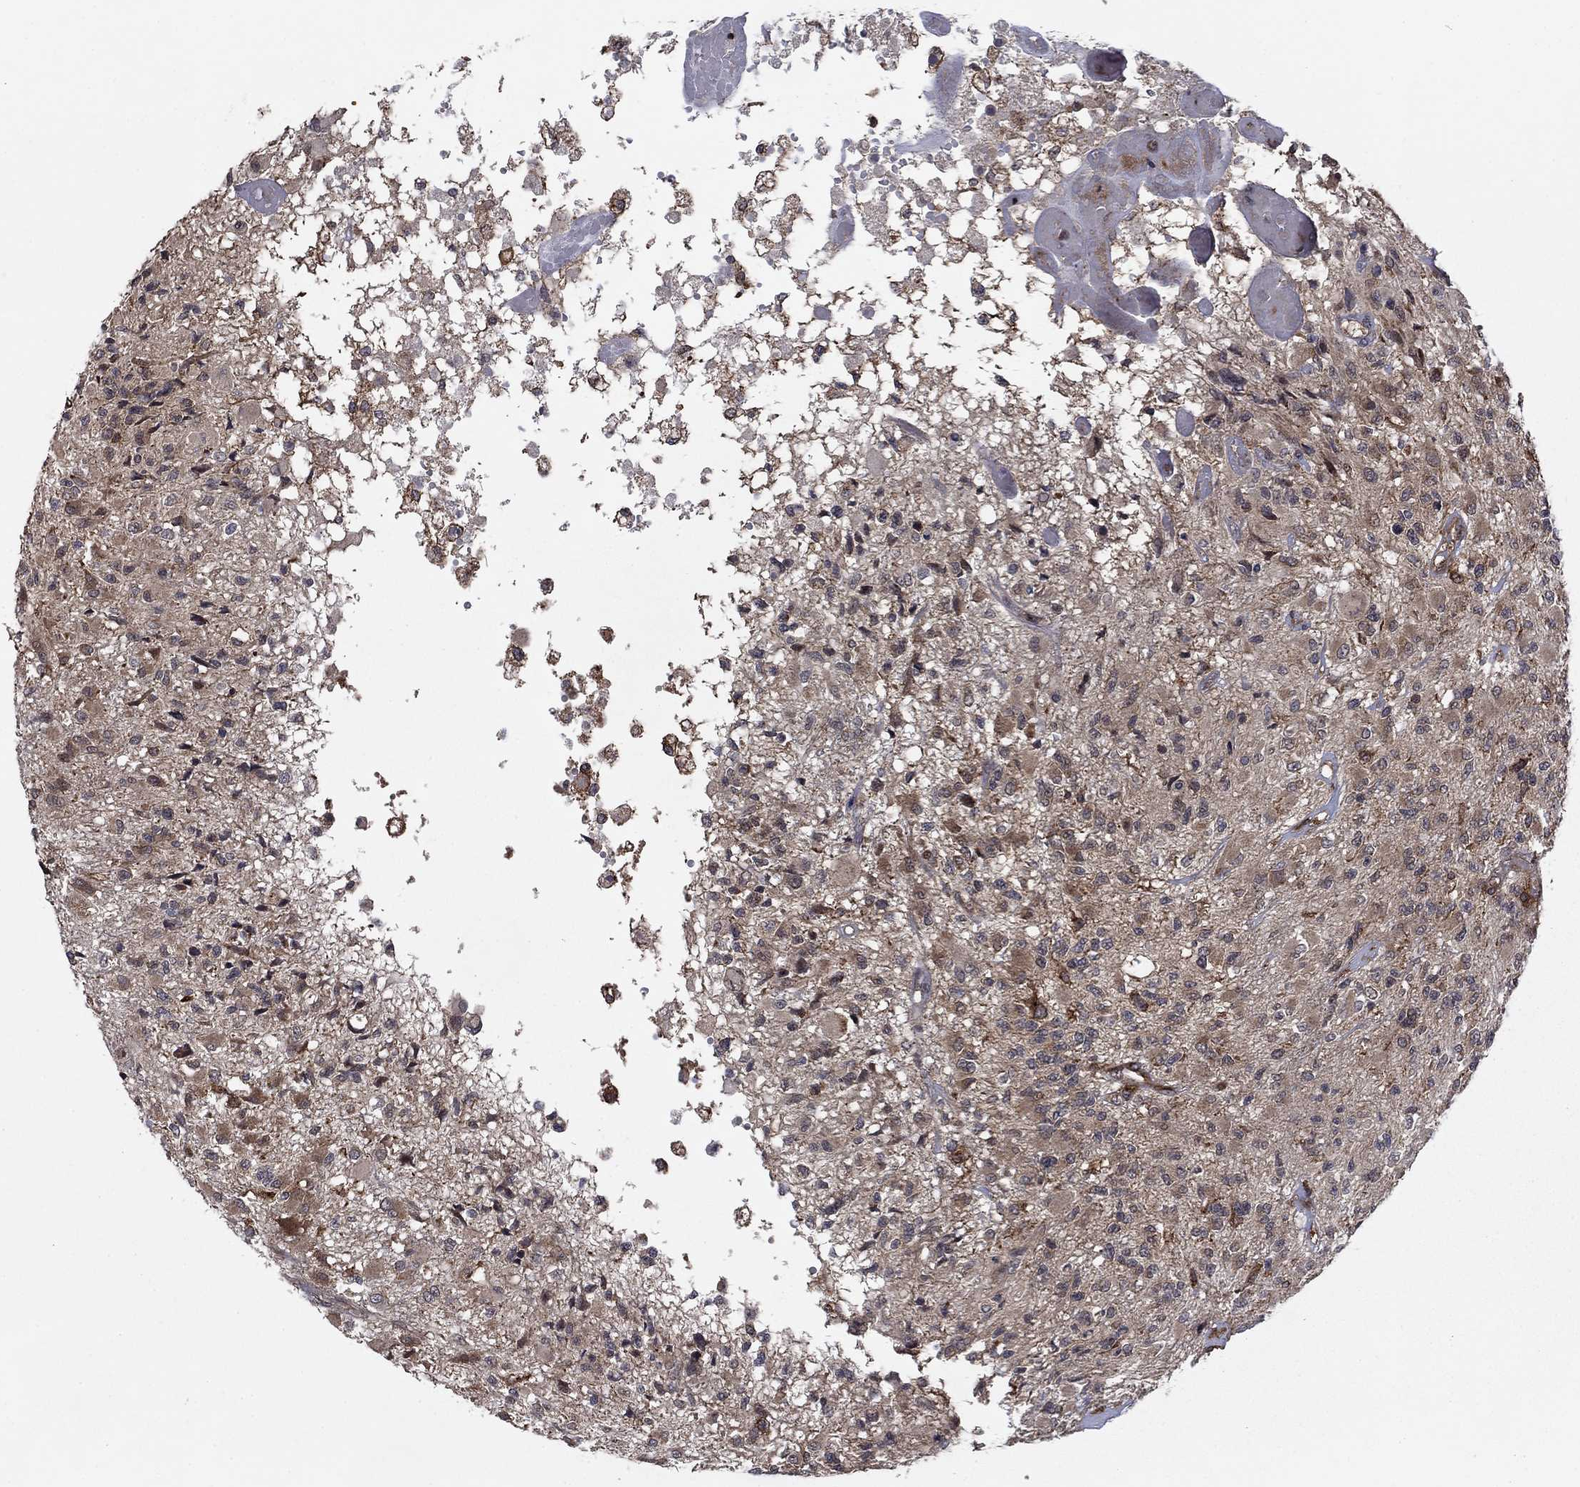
{"staining": {"intensity": "moderate", "quantity": "<25%", "location": "cytoplasmic/membranous"}, "tissue": "glioma", "cell_type": "Tumor cells", "image_type": "cancer", "snomed": [{"axis": "morphology", "description": "Glioma, malignant, High grade"}, {"axis": "topography", "description": "Brain"}], "caption": "Protein expression analysis of glioma displays moderate cytoplasmic/membranous staining in approximately <25% of tumor cells. The staining was performed using DAB (3,3'-diaminobenzidine) to visualize the protein expression in brown, while the nuclei were stained in blue with hematoxylin (Magnification: 20x).", "gene": "IFI35", "patient": {"sex": "female", "age": 63}}